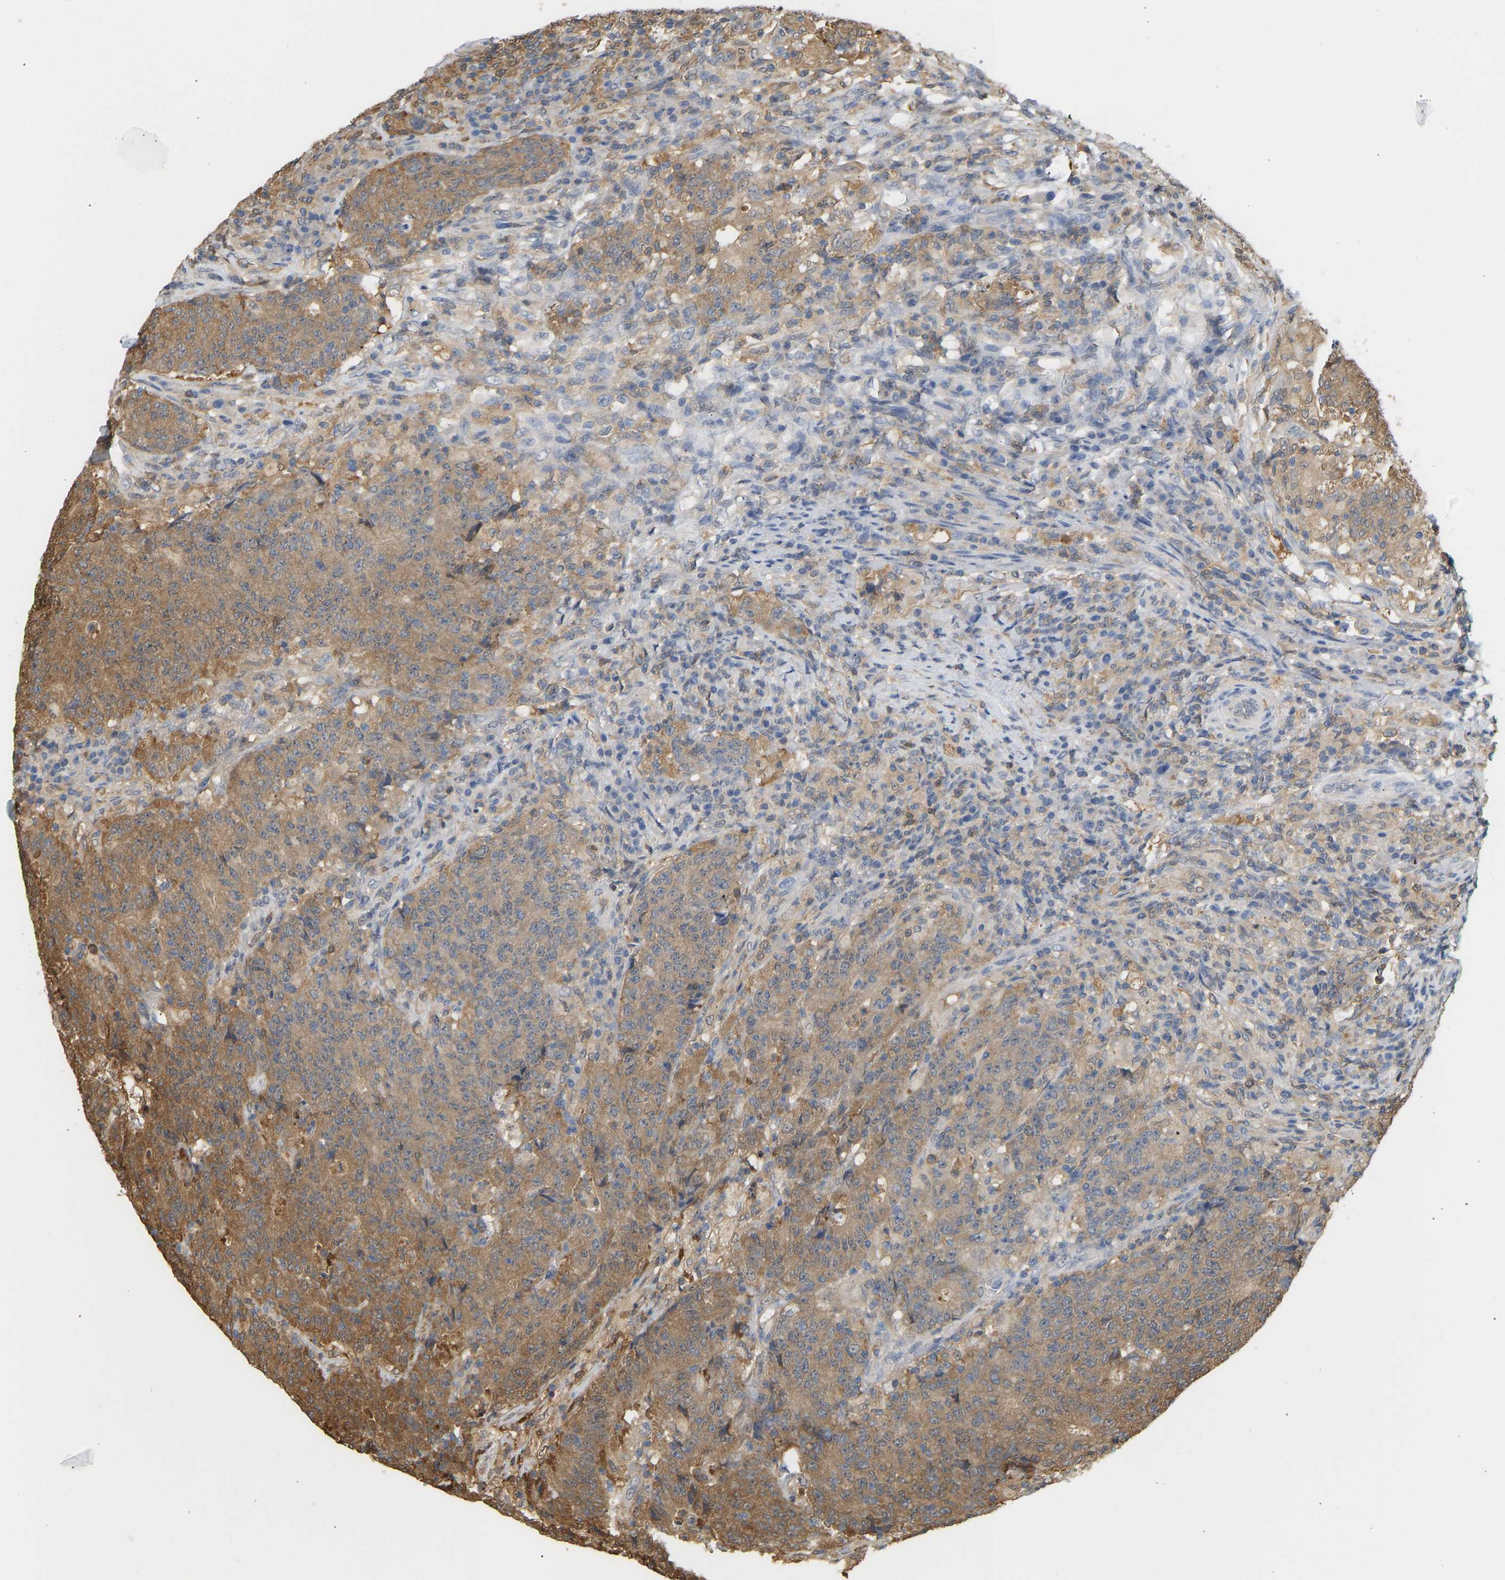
{"staining": {"intensity": "moderate", "quantity": ">75%", "location": "cytoplasmic/membranous"}, "tissue": "colorectal cancer", "cell_type": "Tumor cells", "image_type": "cancer", "snomed": [{"axis": "morphology", "description": "Normal tissue, NOS"}, {"axis": "morphology", "description": "Adenocarcinoma, NOS"}, {"axis": "topography", "description": "Colon"}], "caption": "IHC histopathology image of neoplastic tissue: human colorectal cancer stained using immunohistochemistry reveals medium levels of moderate protein expression localized specifically in the cytoplasmic/membranous of tumor cells, appearing as a cytoplasmic/membranous brown color.", "gene": "ENO1", "patient": {"sex": "female", "age": 75}}